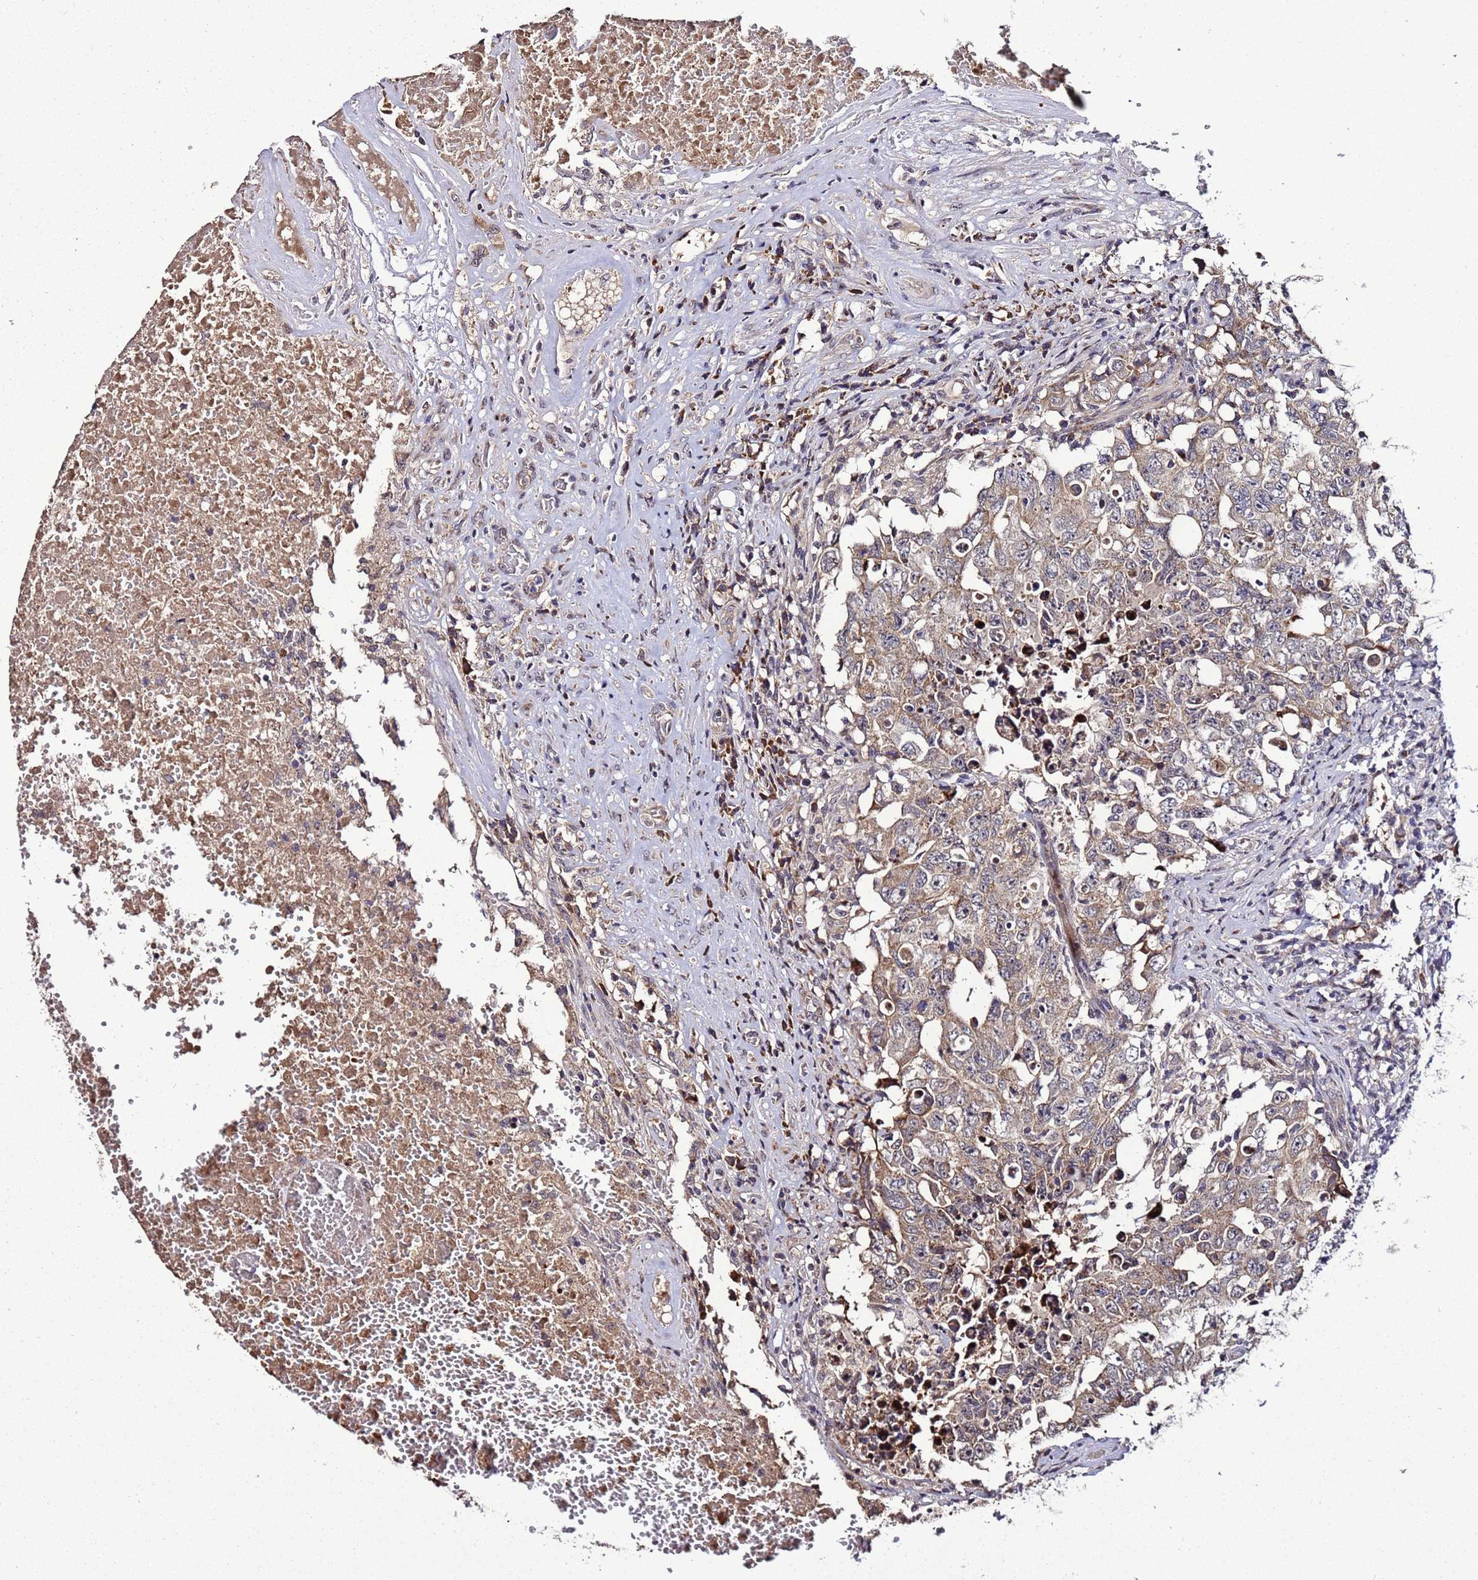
{"staining": {"intensity": "moderate", "quantity": ">75%", "location": "cytoplasmic/membranous"}, "tissue": "testis cancer", "cell_type": "Tumor cells", "image_type": "cancer", "snomed": [{"axis": "morphology", "description": "Carcinoma, Embryonal, NOS"}, {"axis": "topography", "description": "Testis"}], "caption": "Protein analysis of embryonal carcinoma (testis) tissue demonstrates moderate cytoplasmic/membranous positivity in approximately >75% of tumor cells.", "gene": "WNK4", "patient": {"sex": "male", "age": 26}}